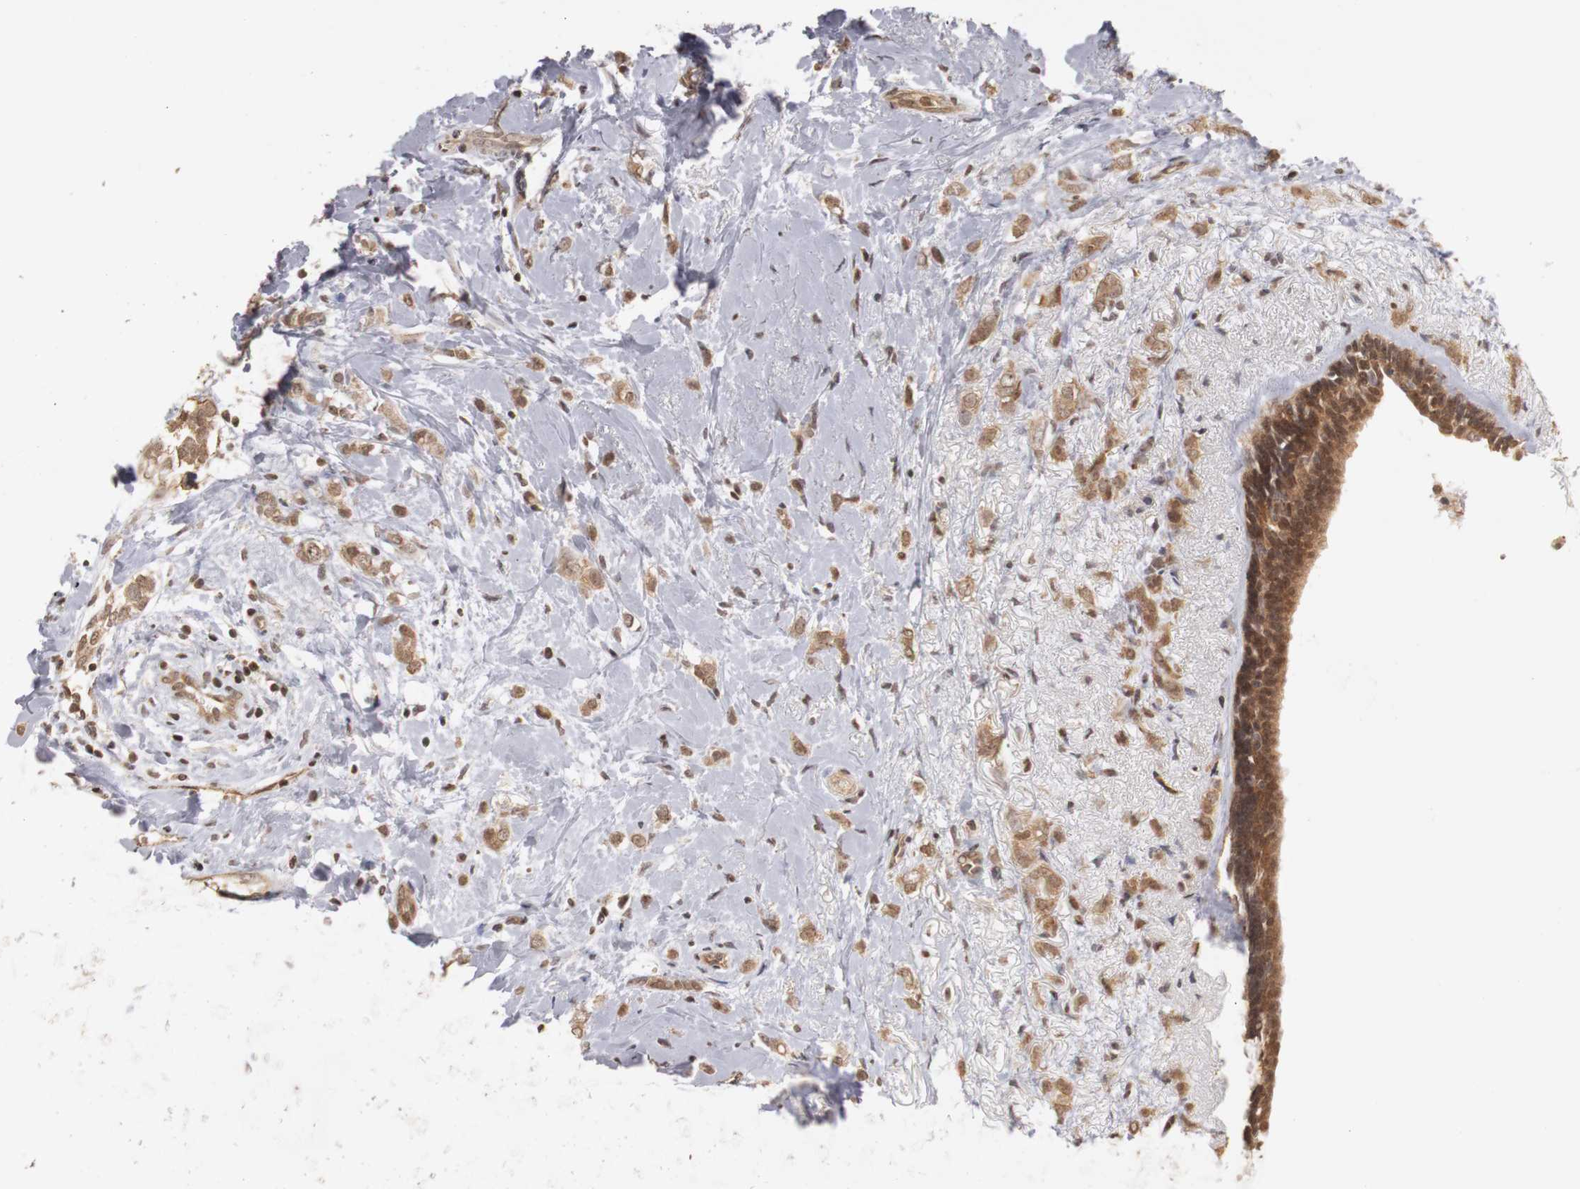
{"staining": {"intensity": "moderate", "quantity": ">75%", "location": "cytoplasmic/membranous"}, "tissue": "breast cancer", "cell_type": "Tumor cells", "image_type": "cancer", "snomed": [{"axis": "morphology", "description": "Normal tissue, NOS"}, {"axis": "morphology", "description": "Lobular carcinoma"}, {"axis": "topography", "description": "Breast"}], "caption": "A high-resolution micrograph shows immunohistochemistry staining of lobular carcinoma (breast), which displays moderate cytoplasmic/membranous expression in approximately >75% of tumor cells.", "gene": "PLEKHA1", "patient": {"sex": "female", "age": 47}}